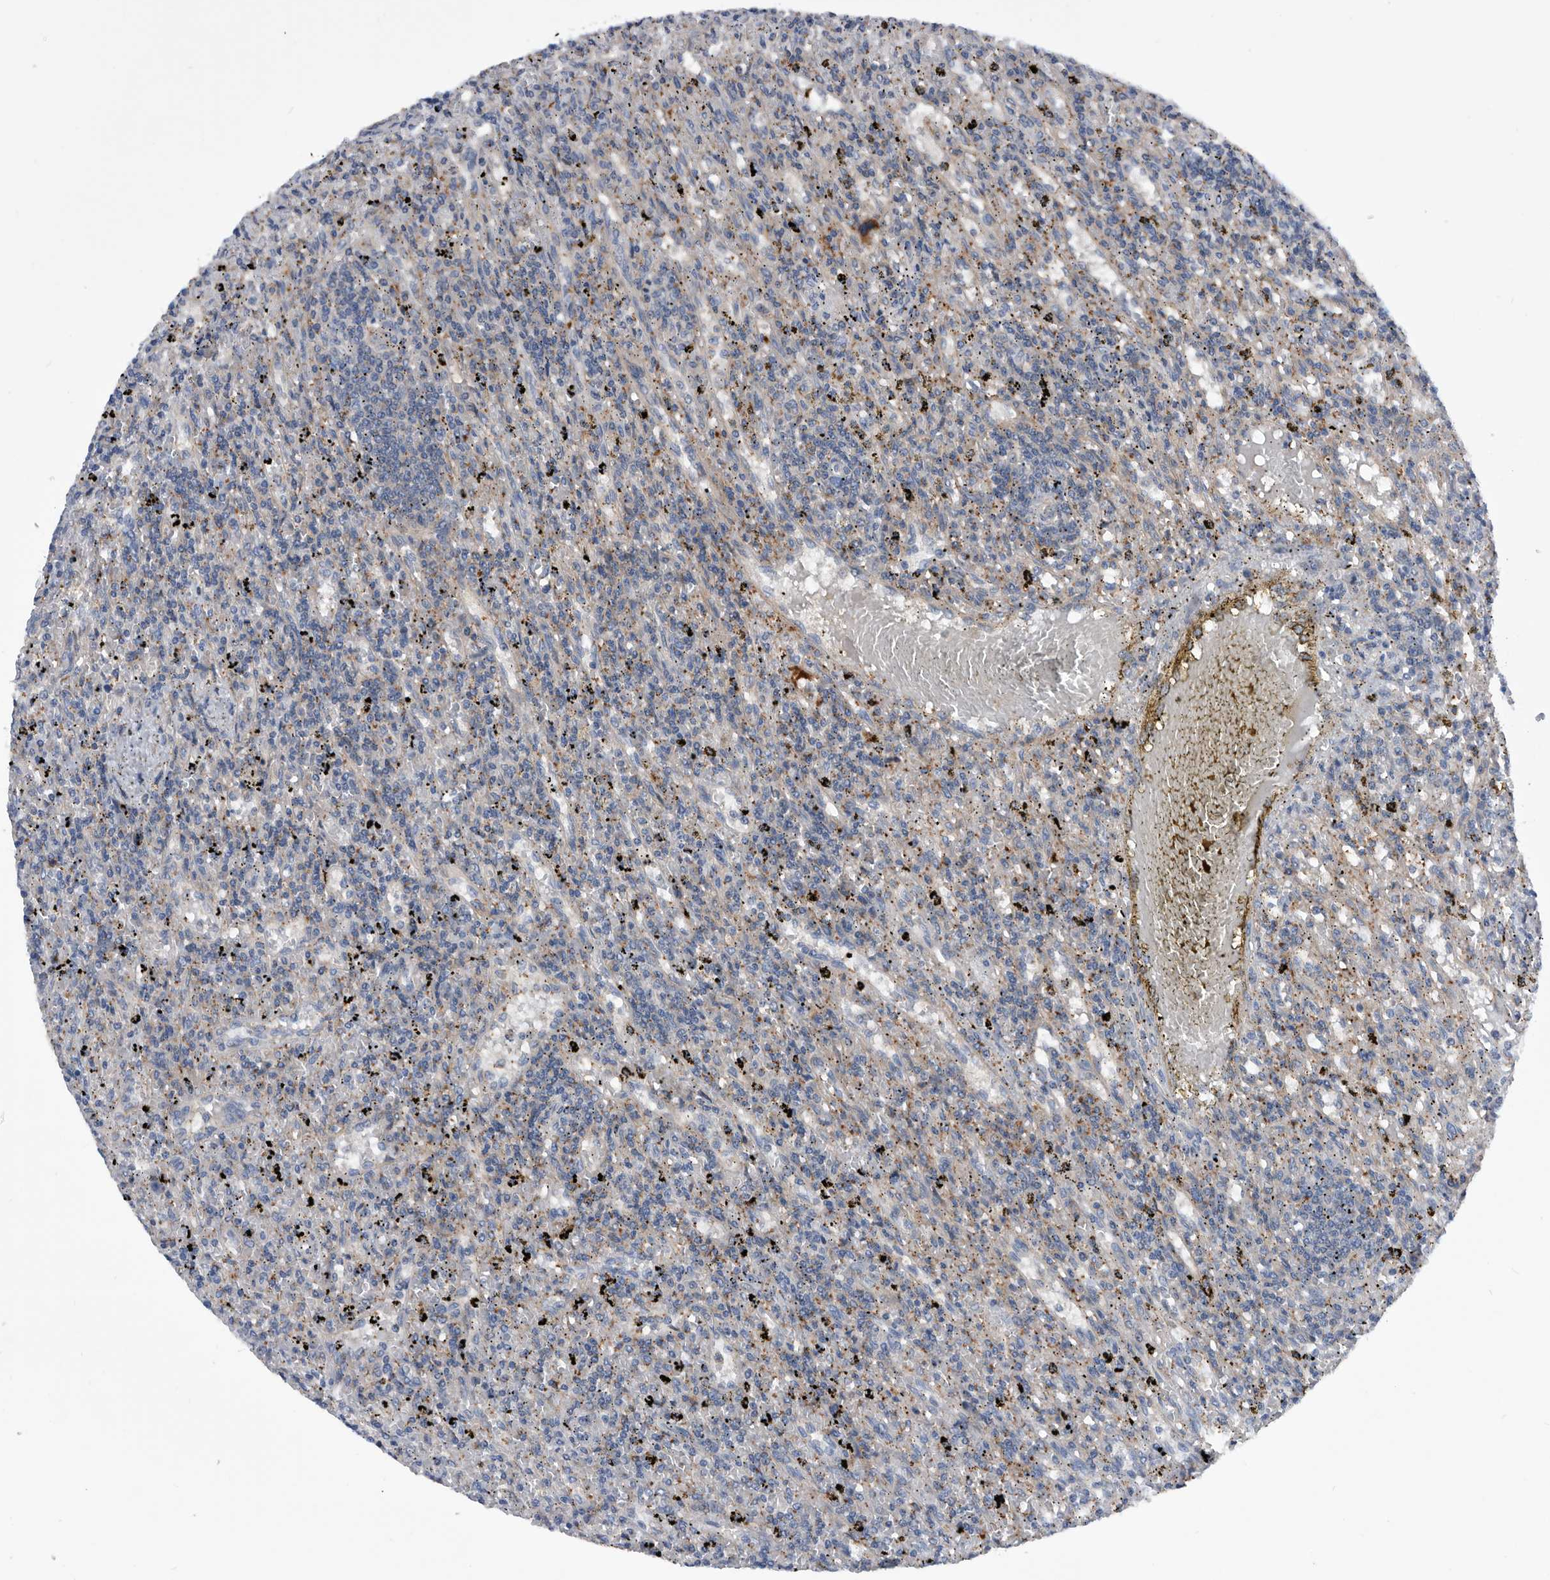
{"staining": {"intensity": "negative", "quantity": "none", "location": "none"}, "tissue": "lymphoma", "cell_type": "Tumor cells", "image_type": "cancer", "snomed": [{"axis": "morphology", "description": "Malignant lymphoma, non-Hodgkin's type, Low grade"}, {"axis": "topography", "description": "Spleen"}], "caption": "Tumor cells are negative for brown protein staining in malignant lymphoma, non-Hodgkin's type (low-grade). (Immunohistochemistry (ihc), brightfield microscopy, high magnification).", "gene": "BAIAP3", "patient": {"sex": "male", "age": 76}}